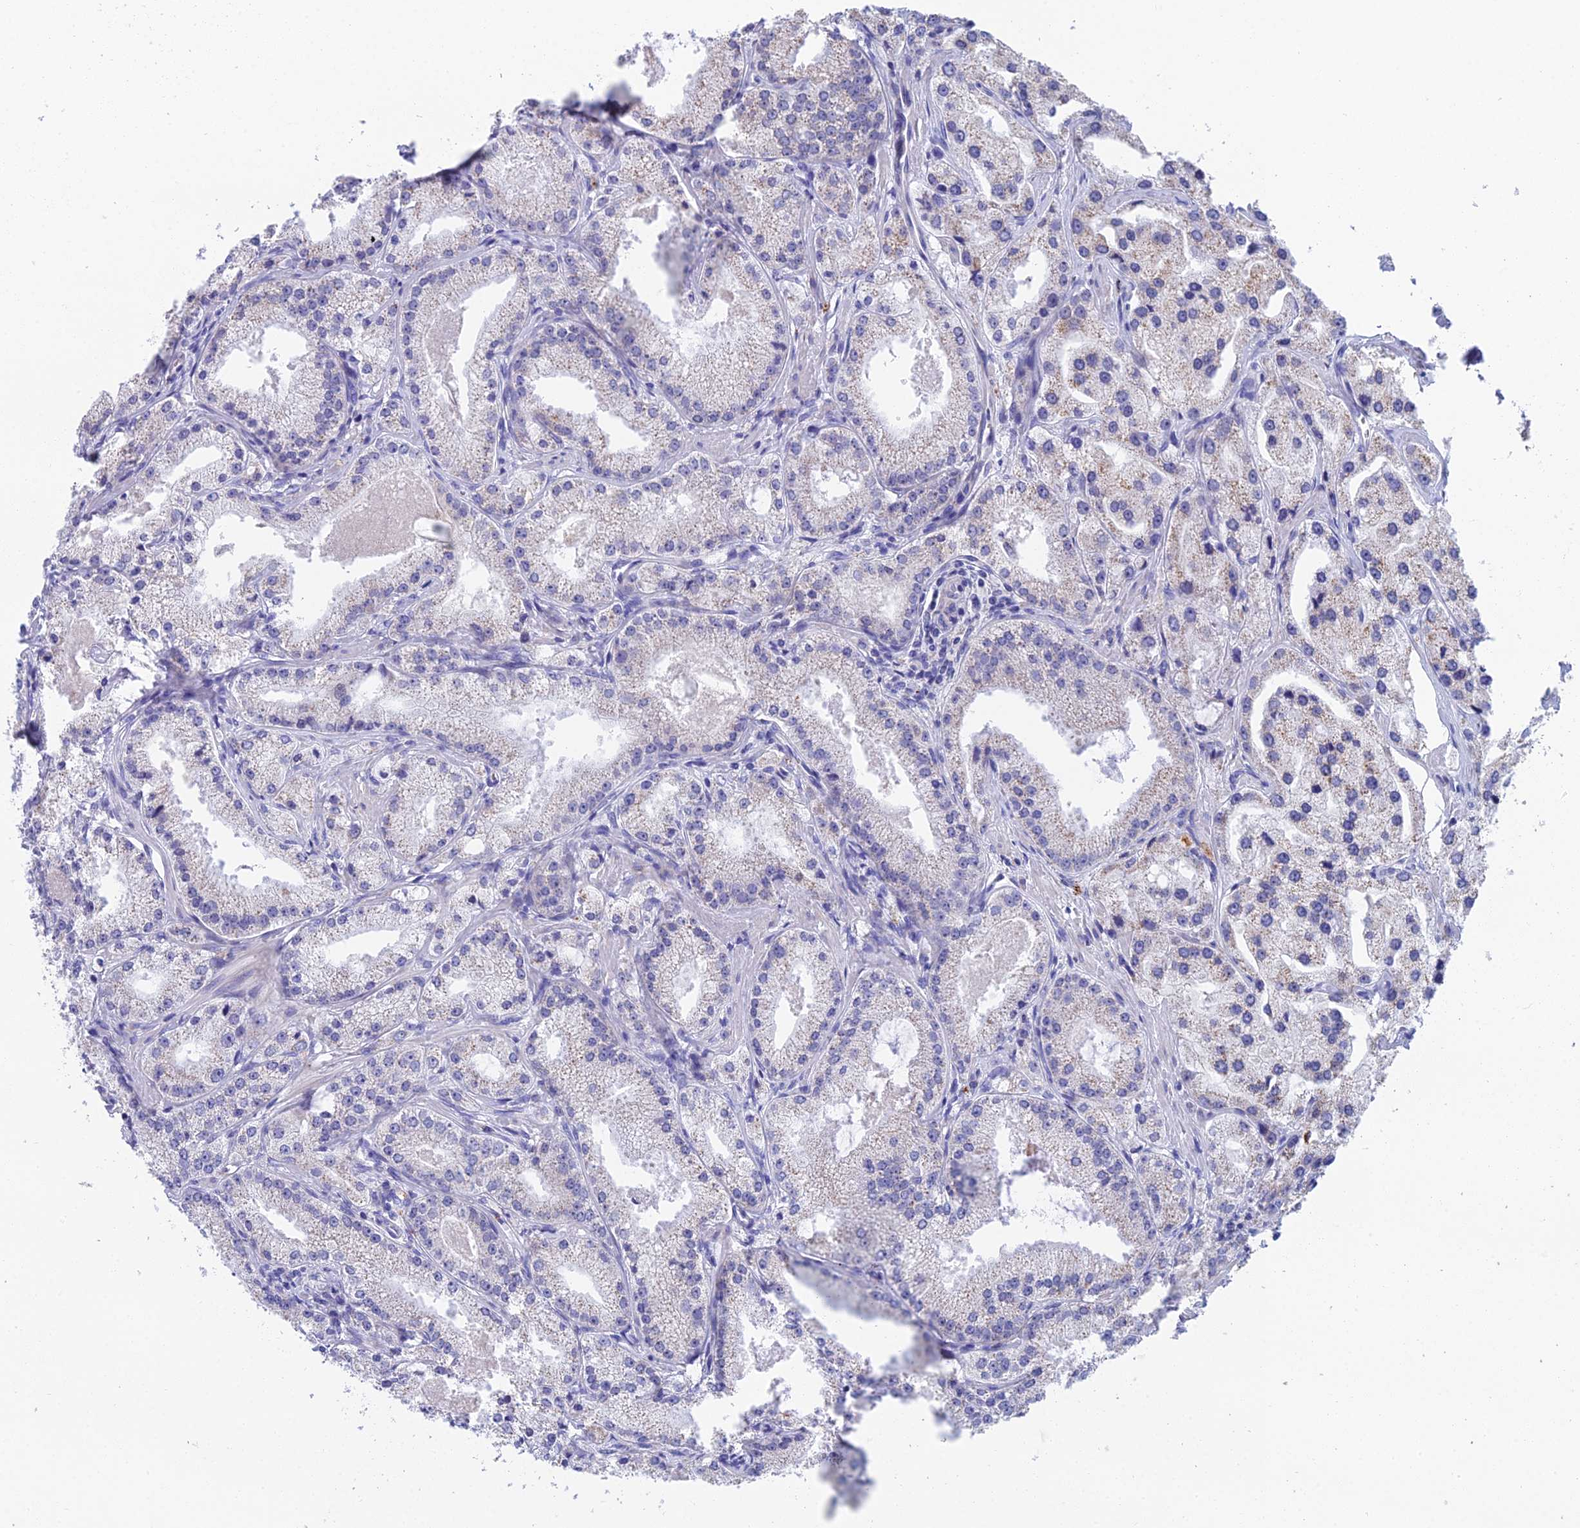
{"staining": {"intensity": "negative", "quantity": "none", "location": "none"}, "tissue": "prostate cancer", "cell_type": "Tumor cells", "image_type": "cancer", "snomed": [{"axis": "morphology", "description": "Adenocarcinoma, Low grade"}, {"axis": "topography", "description": "Prostate"}], "caption": "Micrograph shows no significant protein positivity in tumor cells of prostate cancer.", "gene": "CFAP210", "patient": {"sex": "male", "age": 69}}